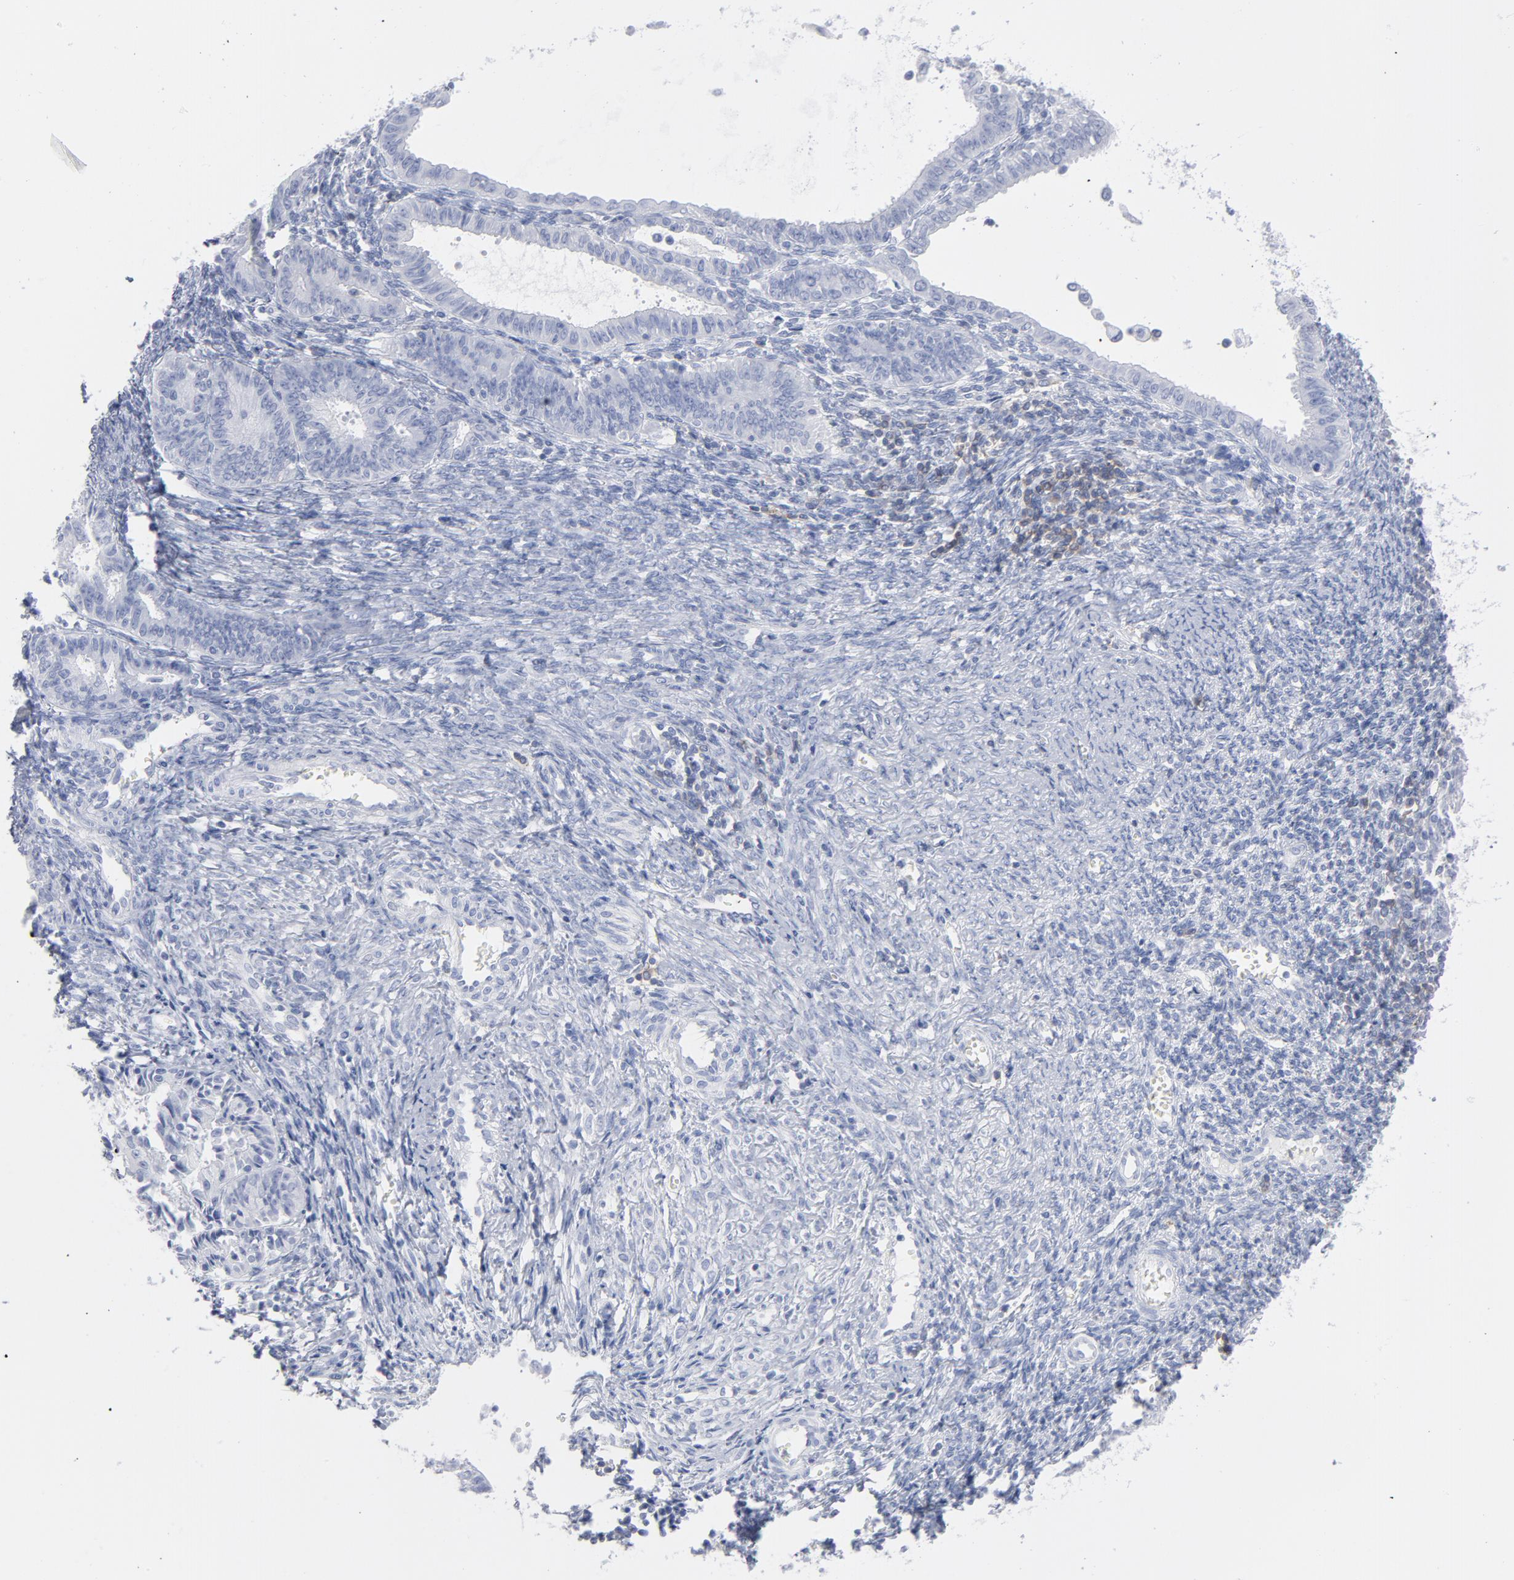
{"staining": {"intensity": "negative", "quantity": "none", "location": "none"}, "tissue": "endometrial cancer", "cell_type": "Tumor cells", "image_type": "cancer", "snomed": [{"axis": "morphology", "description": "Adenocarcinoma, NOS"}, {"axis": "topography", "description": "Endometrium"}], "caption": "IHC photomicrograph of neoplastic tissue: endometrial cancer (adenocarcinoma) stained with DAB (3,3'-diaminobenzidine) exhibits no significant protein staining in tumor cells.", "gene": "P2RY8", "patient": {"sex": "female", "age": 42}}